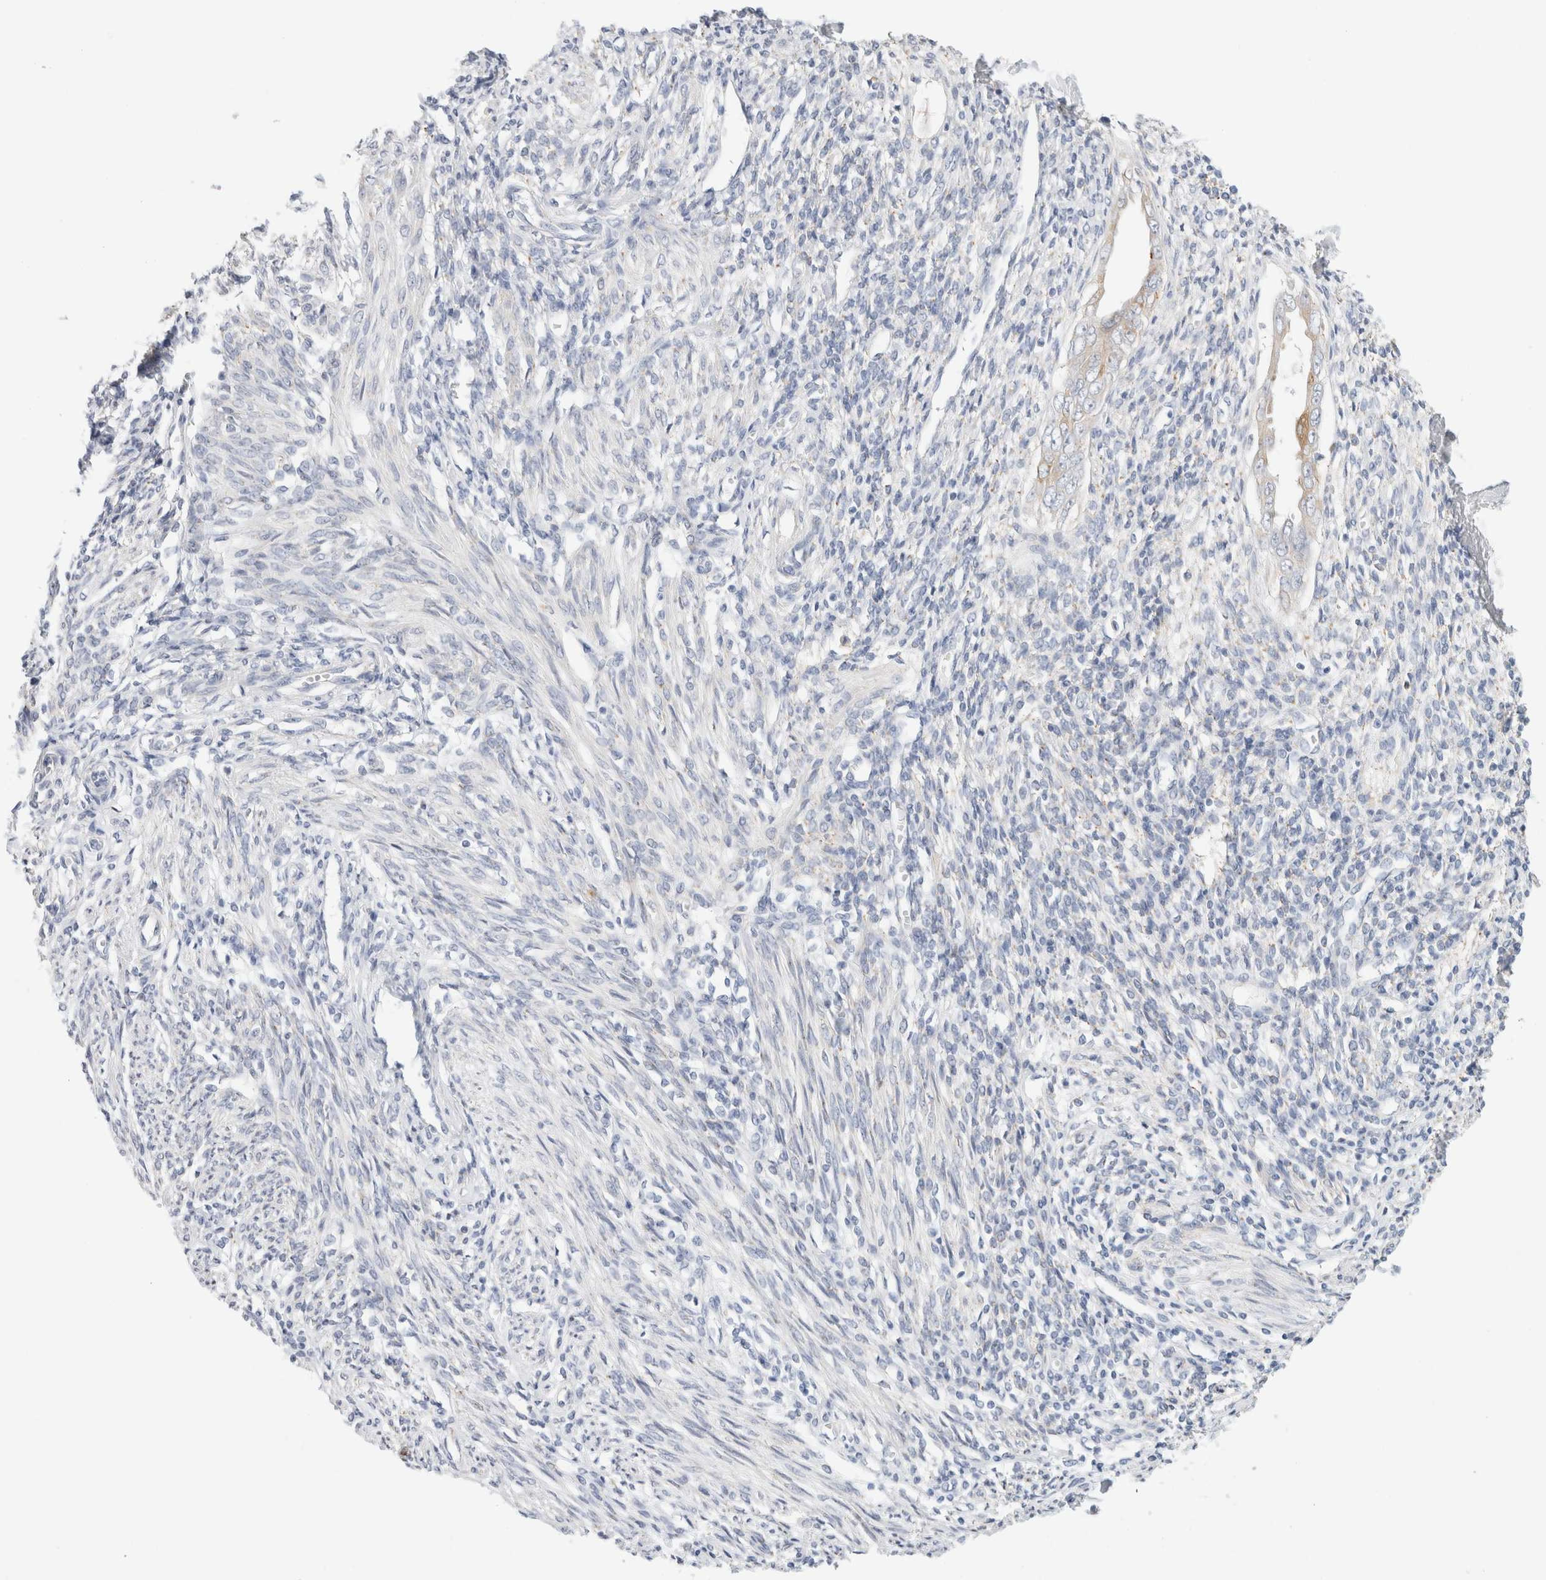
{"staining": {"intensity": "negative", "quantity": "none", "location": "none"}, "tissue": "endometrium", "cell_type": "Cells in endometrial stroma", "image_type": "normal", "snomed": [{"axis": "morphology", "description": "Normal tissue, NOS"}, {"axis": "topography", "description": "Endometrium"}], "caption": "An immunohistochemistry (IHC) image of unremarkable endometrium is shown. There is no staining in cells in endometrial stroma of endometrium. (DAB (3,3'-diaminobenzidine) immunohistochemistry (IHC) with hematoxylin counter stain).", "gene": "CSK", "patient": {"sex": "female", "age": 66}}